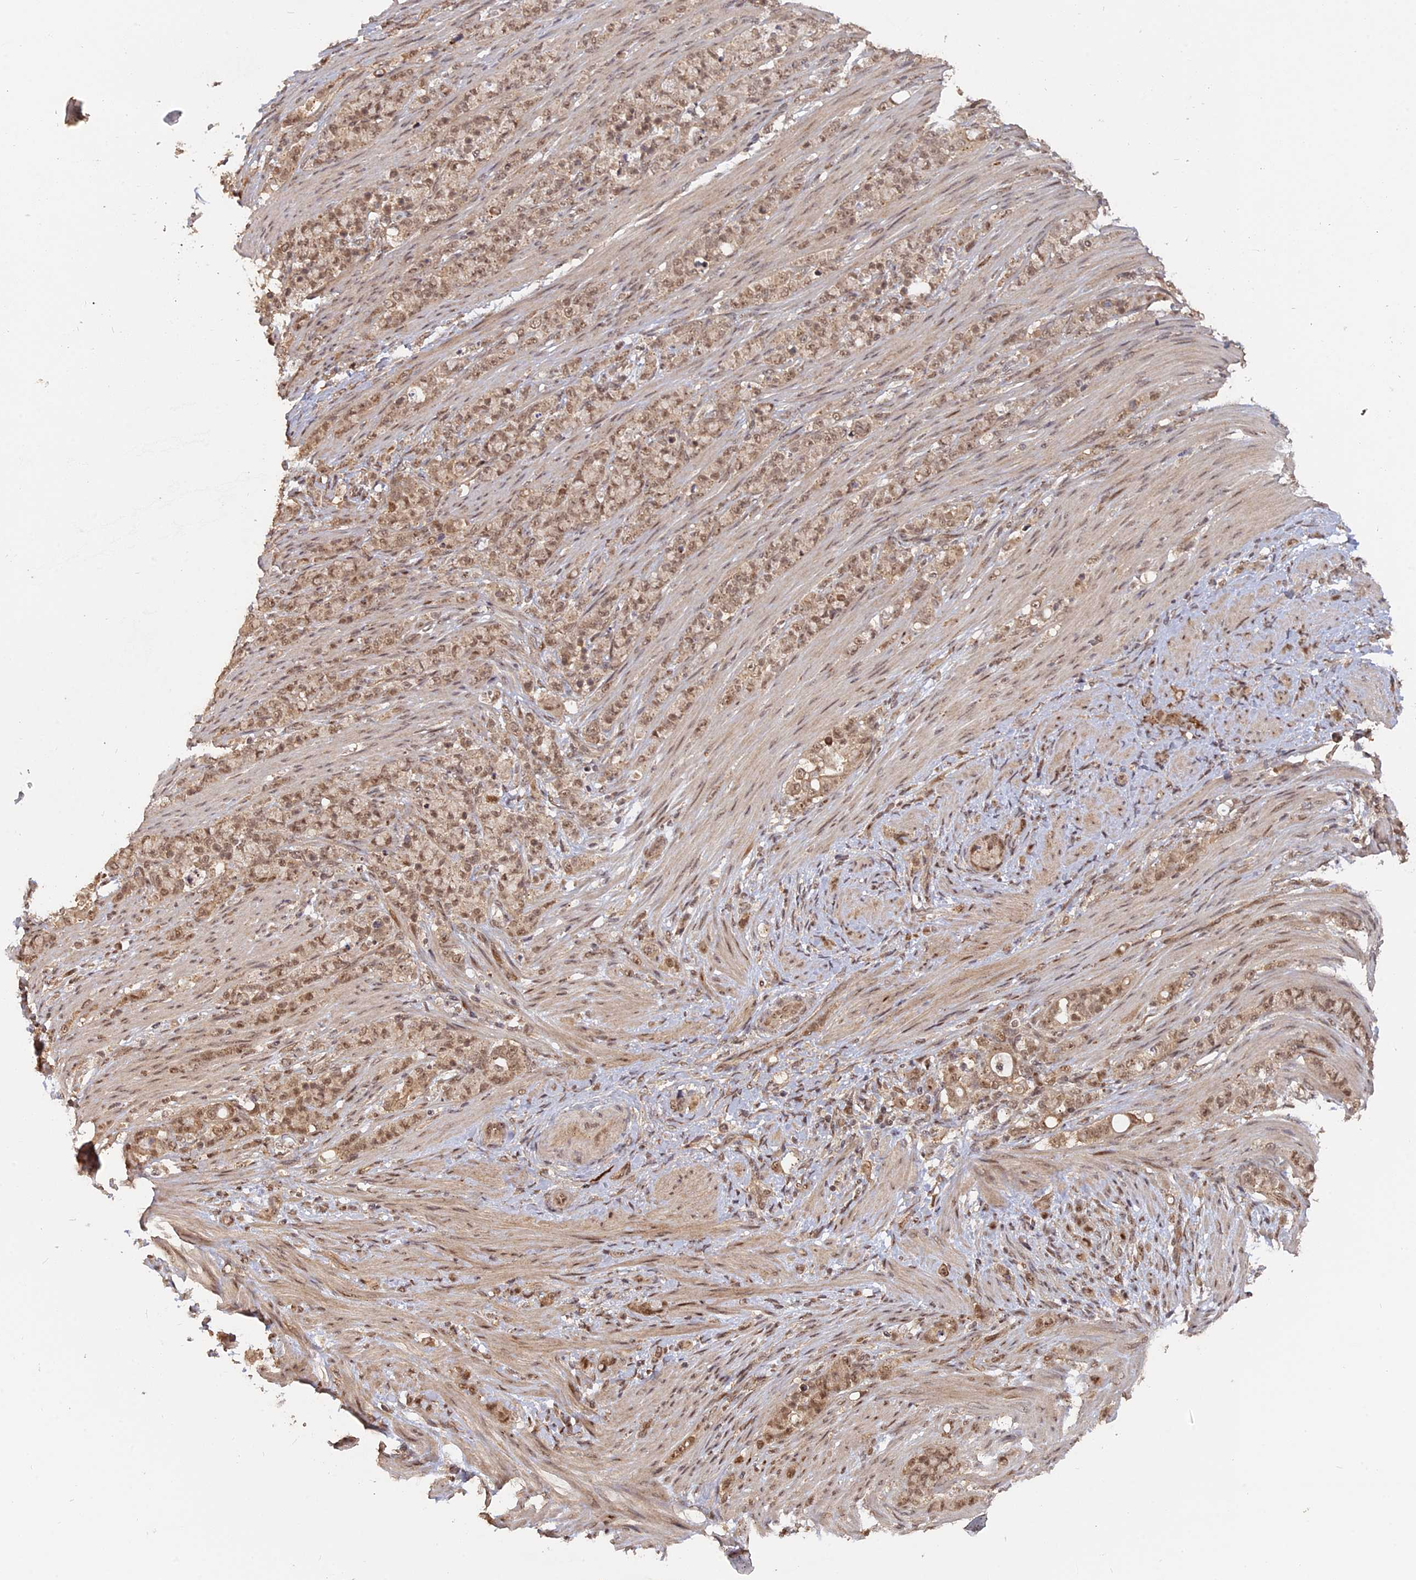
{"staining": {"intensity": "moderate", "quantity": ">75%", "location": "nuclear"}, "tissue": "stomach cancer", "cell_type": "Tumor cells", "image_type": "cancer", "snomed": [{"axis": "morphology", "description": "Adenocarcinoma, NOS"}, {"axis": "topography", "description": "Stomach"}], "caption": "DAB immunohistochemical staining of human adenocarcinoma (stomach) displays moderate nuclear protein positivity in about >75% of tumor cells.", "gene": "PKIG", "patient": {"sex": "female", "age": 79}}